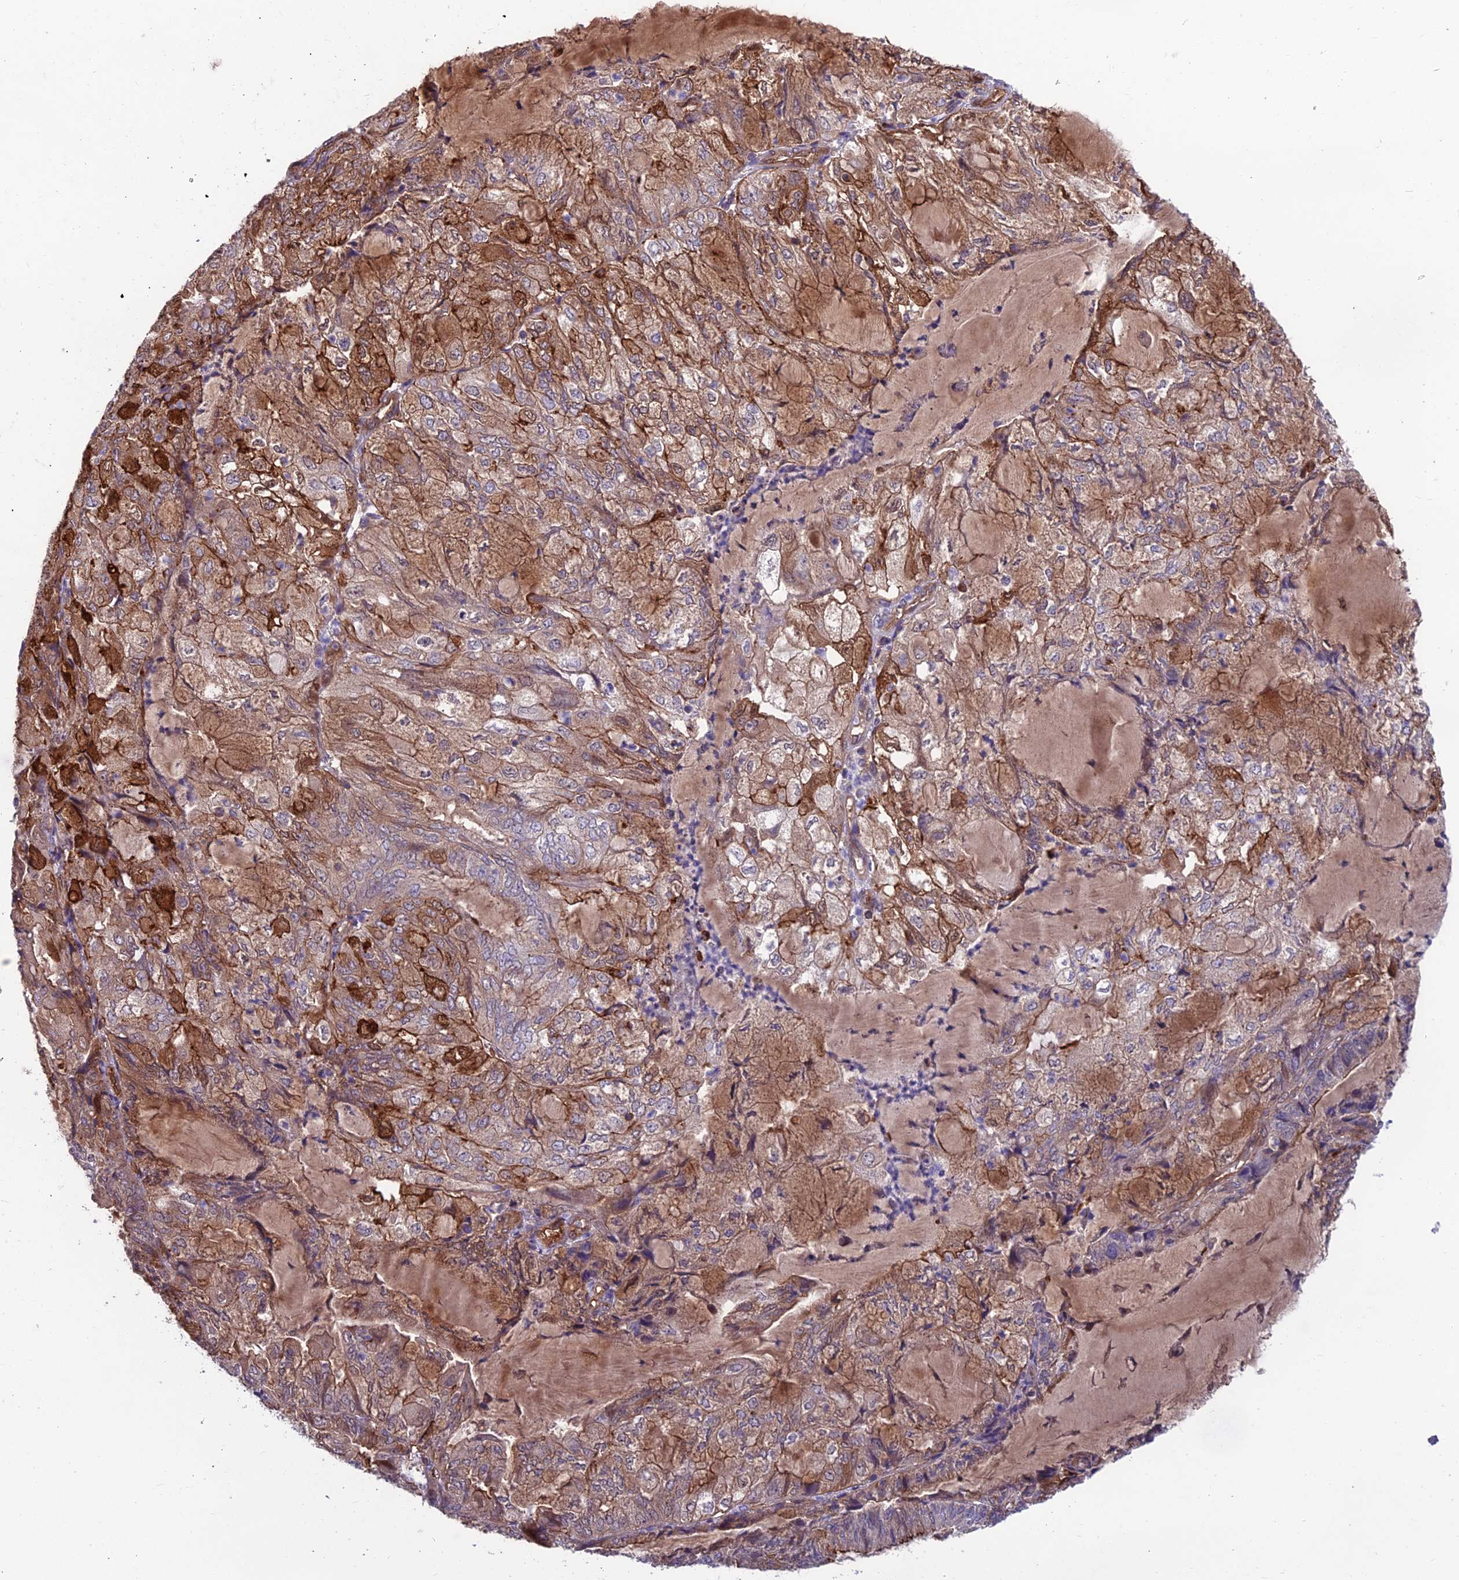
{"staining": {"intensity": "moderate", "quantity": ">75%", "location": "cytoplasmic/membranous"}, "tissue": "endometrial cancer", "cell_type": "Tumor cells", "image_type": "cancer", "snomed": [{"axis": "morphology", "description": "Adenocarcinoma, NOS"}, {"axis": "topography", "description": "Endometrium"}], "caption": "Endometrial cancer (adenocarcinoma) stained for a protein exhibits moderate cytoplasmic/membranous positivity in tumor cells.", "gene": "RTN4RL1", "patient": {"sex": "female", "age": 81}}